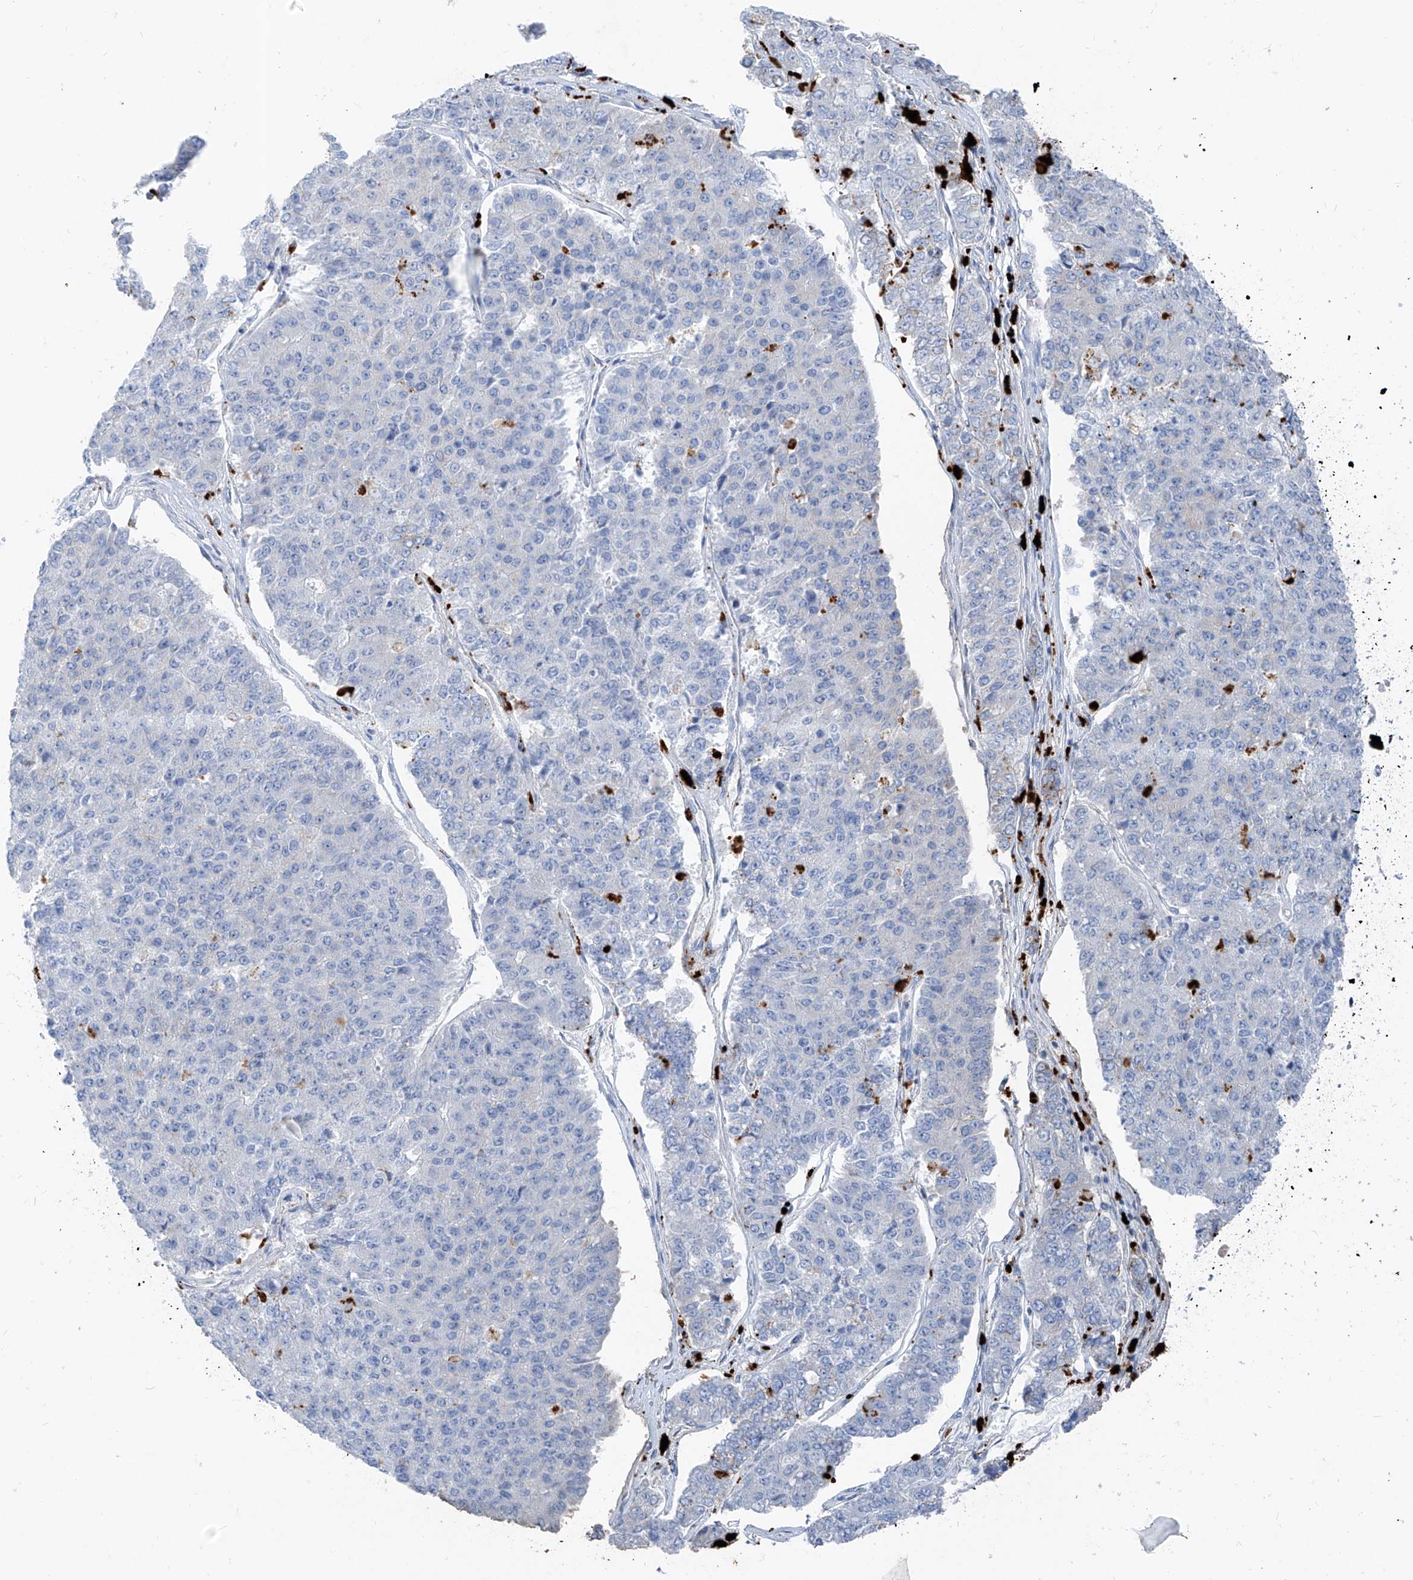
{"staining": {"intensity": "negative", "quantity": "none", "location": "none"}, "tissue": "pancreatic cancer", "cell_type": "Tumor cells", "image_type": "cancer", "snomed": [{"axis": "morphology", "description": "Adenocarcinoma, NOS"}, {"axis": "topography", "description": "Pancreas"}], "caption": "Pancreatic cancer (adenocarcinoma) was stained to show a protein in brown. There is no significant expression in tumor cells. Brightfield microscopy of immunohistochemistry (IHC) stained with DAB (brown) and hematoxylin (blue), captured at high magnification.", "gene": "GPR137C", "patient": {"sex": "male", "age": 50}}